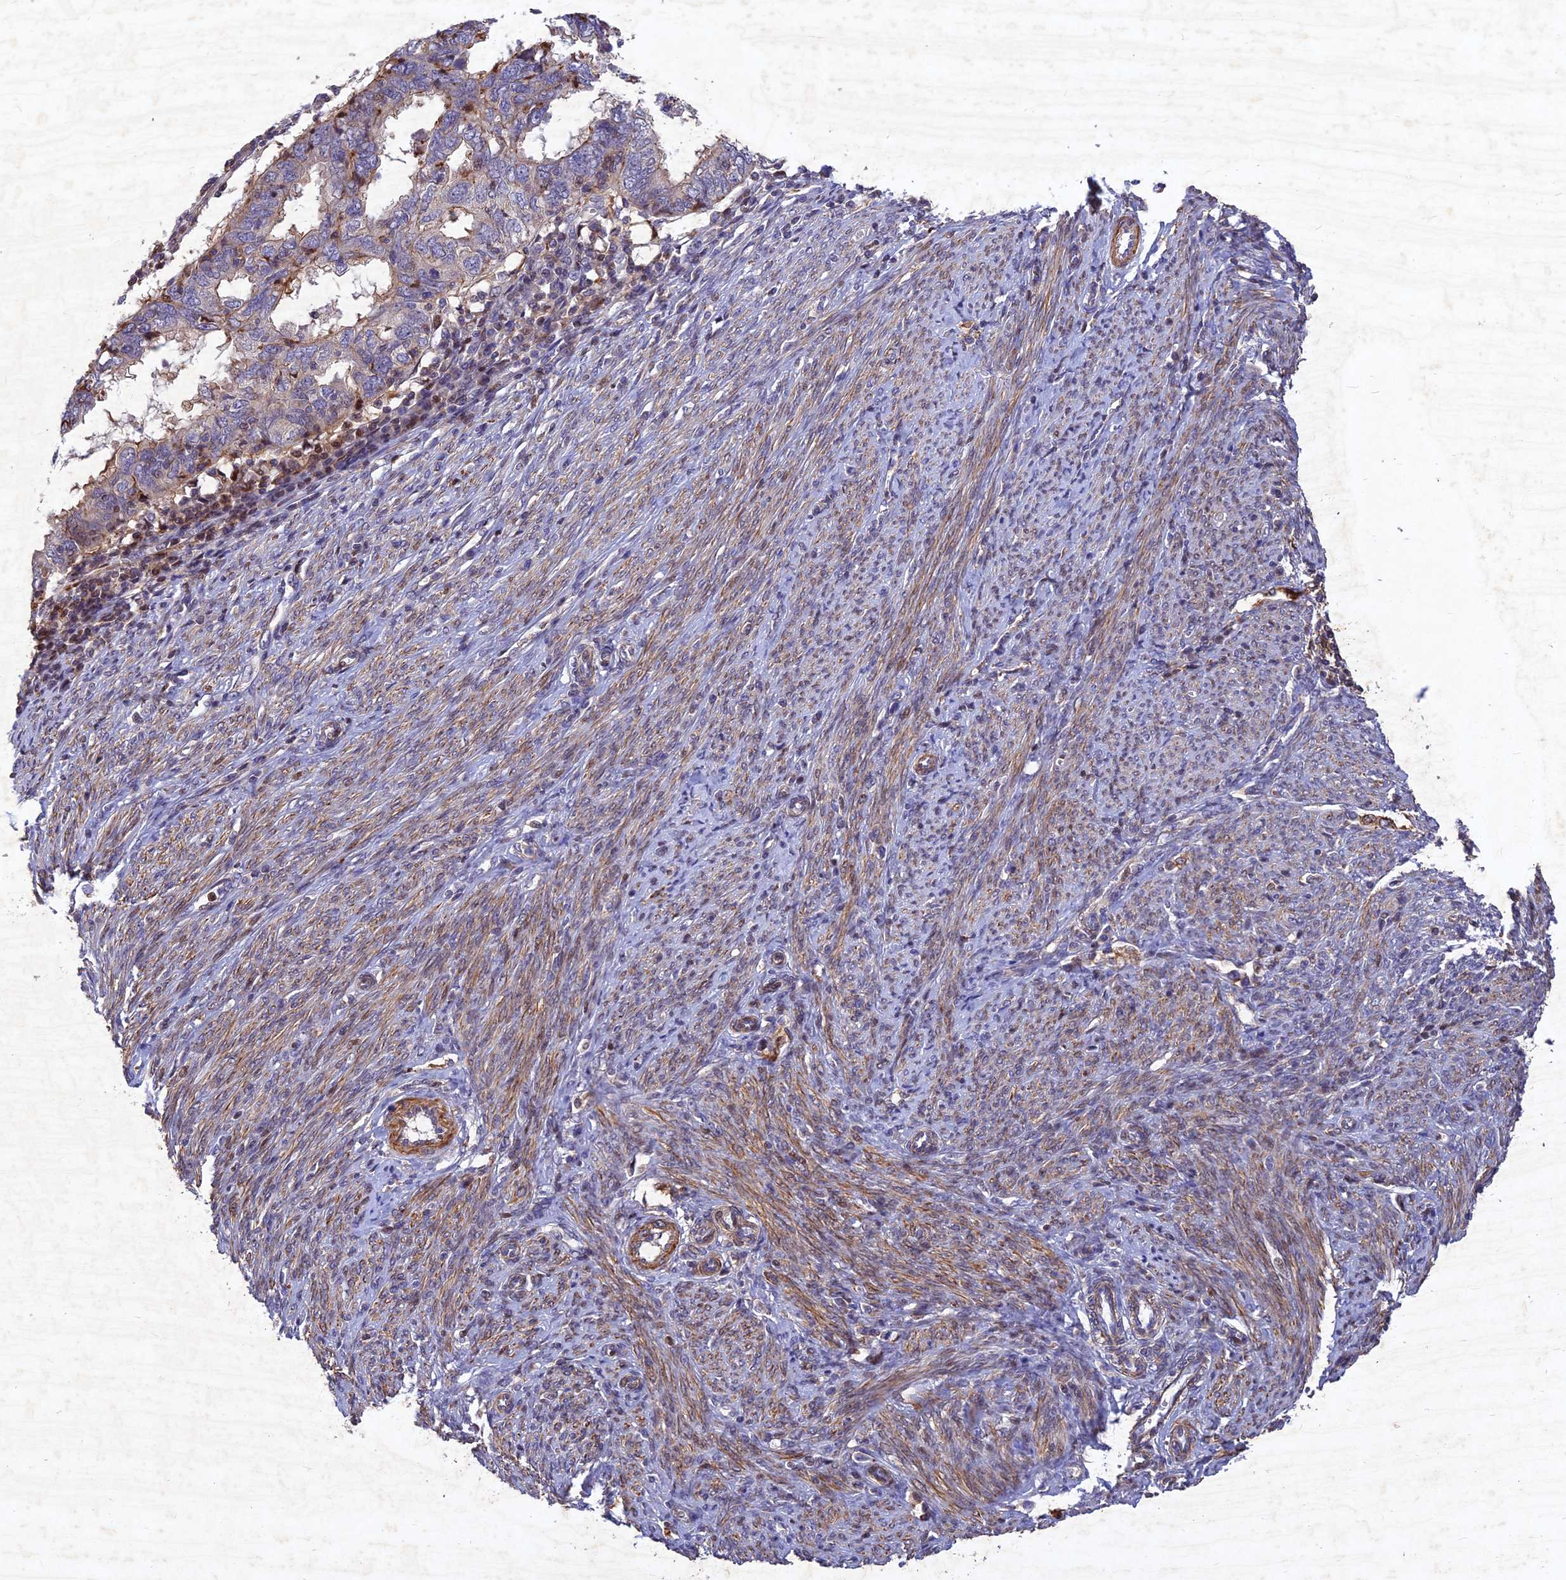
{"staining": {"intensity": "negative", "quantity": "none", "location": "none"}, "tissue": "endometrial cancer", "cell_type": "Tumor cells", "image_type": "cancer", "snomed": [{"axis": "morphology", "description": "Adenocarcinoma, NOS"}, {"axis": "topography", "description": "Uterus"}], "caption": "This image is of endometrial cancer stained with IHC to label a protein in brown with the nuclei are counter-stained blue. There is no positivity in tumor cells.", "gene": "RELCH", "patient": {"sex": "female", "age": 77}}